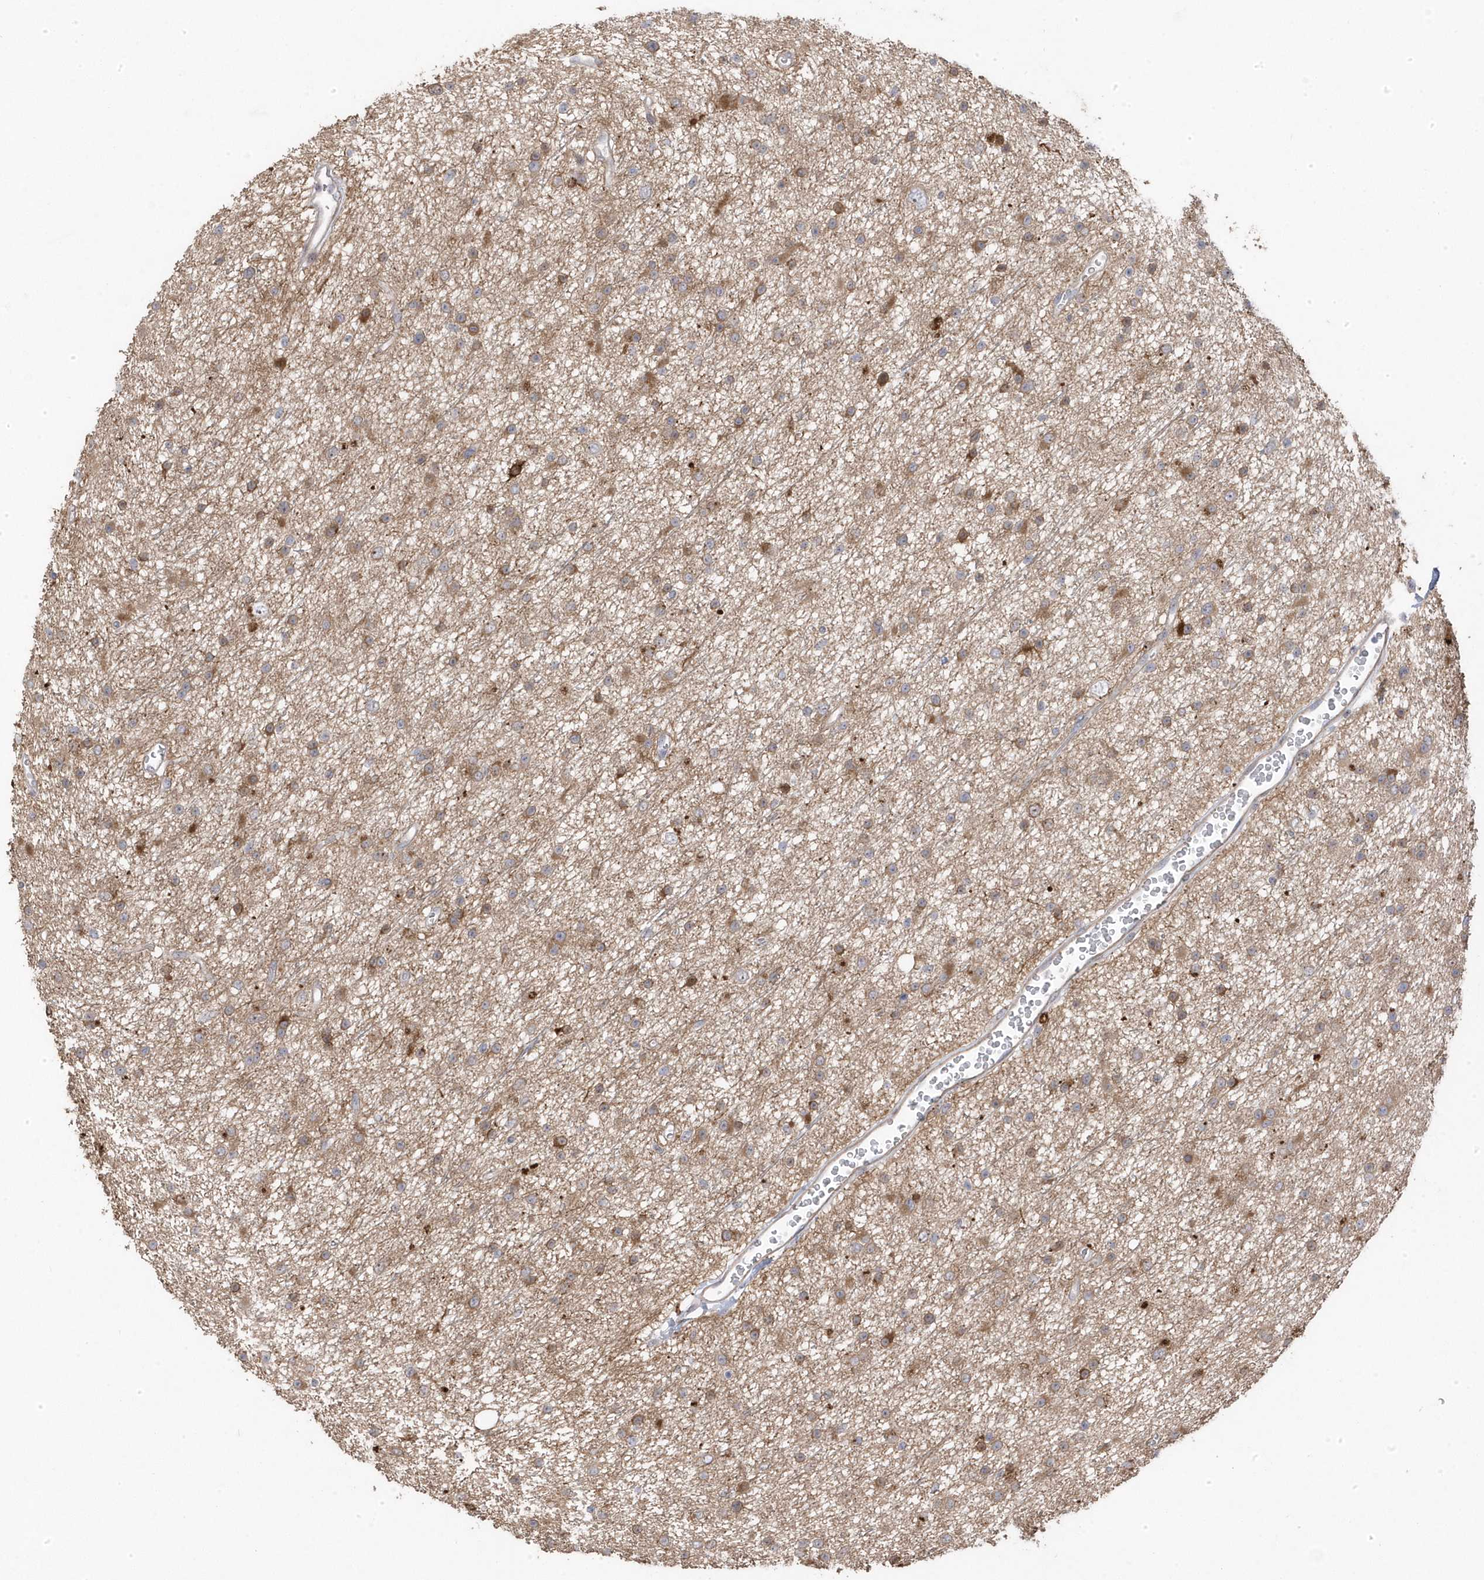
{"staining": {"intensity": "moderate", "quantity": ">75%", "location": "cytoplasmic/membranous"}, "tissue": "glioma", "cell_type": "Tumor cells", "image_type": "cancer", "snomed": [{"axis": "morphology", "description": "Glioma, malignant, Low grade"}, {"axis": "topography", "description": "Cerebral cortex"}], "caption": "Immunohistochemistry photomicrograph of glioma stained for a protein (brown), which demonstrates medium levels of moderate cytoplasmic/membranous expression in about >75% of tumor cells.", "gene": "GTPBP6", "patient": {"sex": "female", "age": 39}}